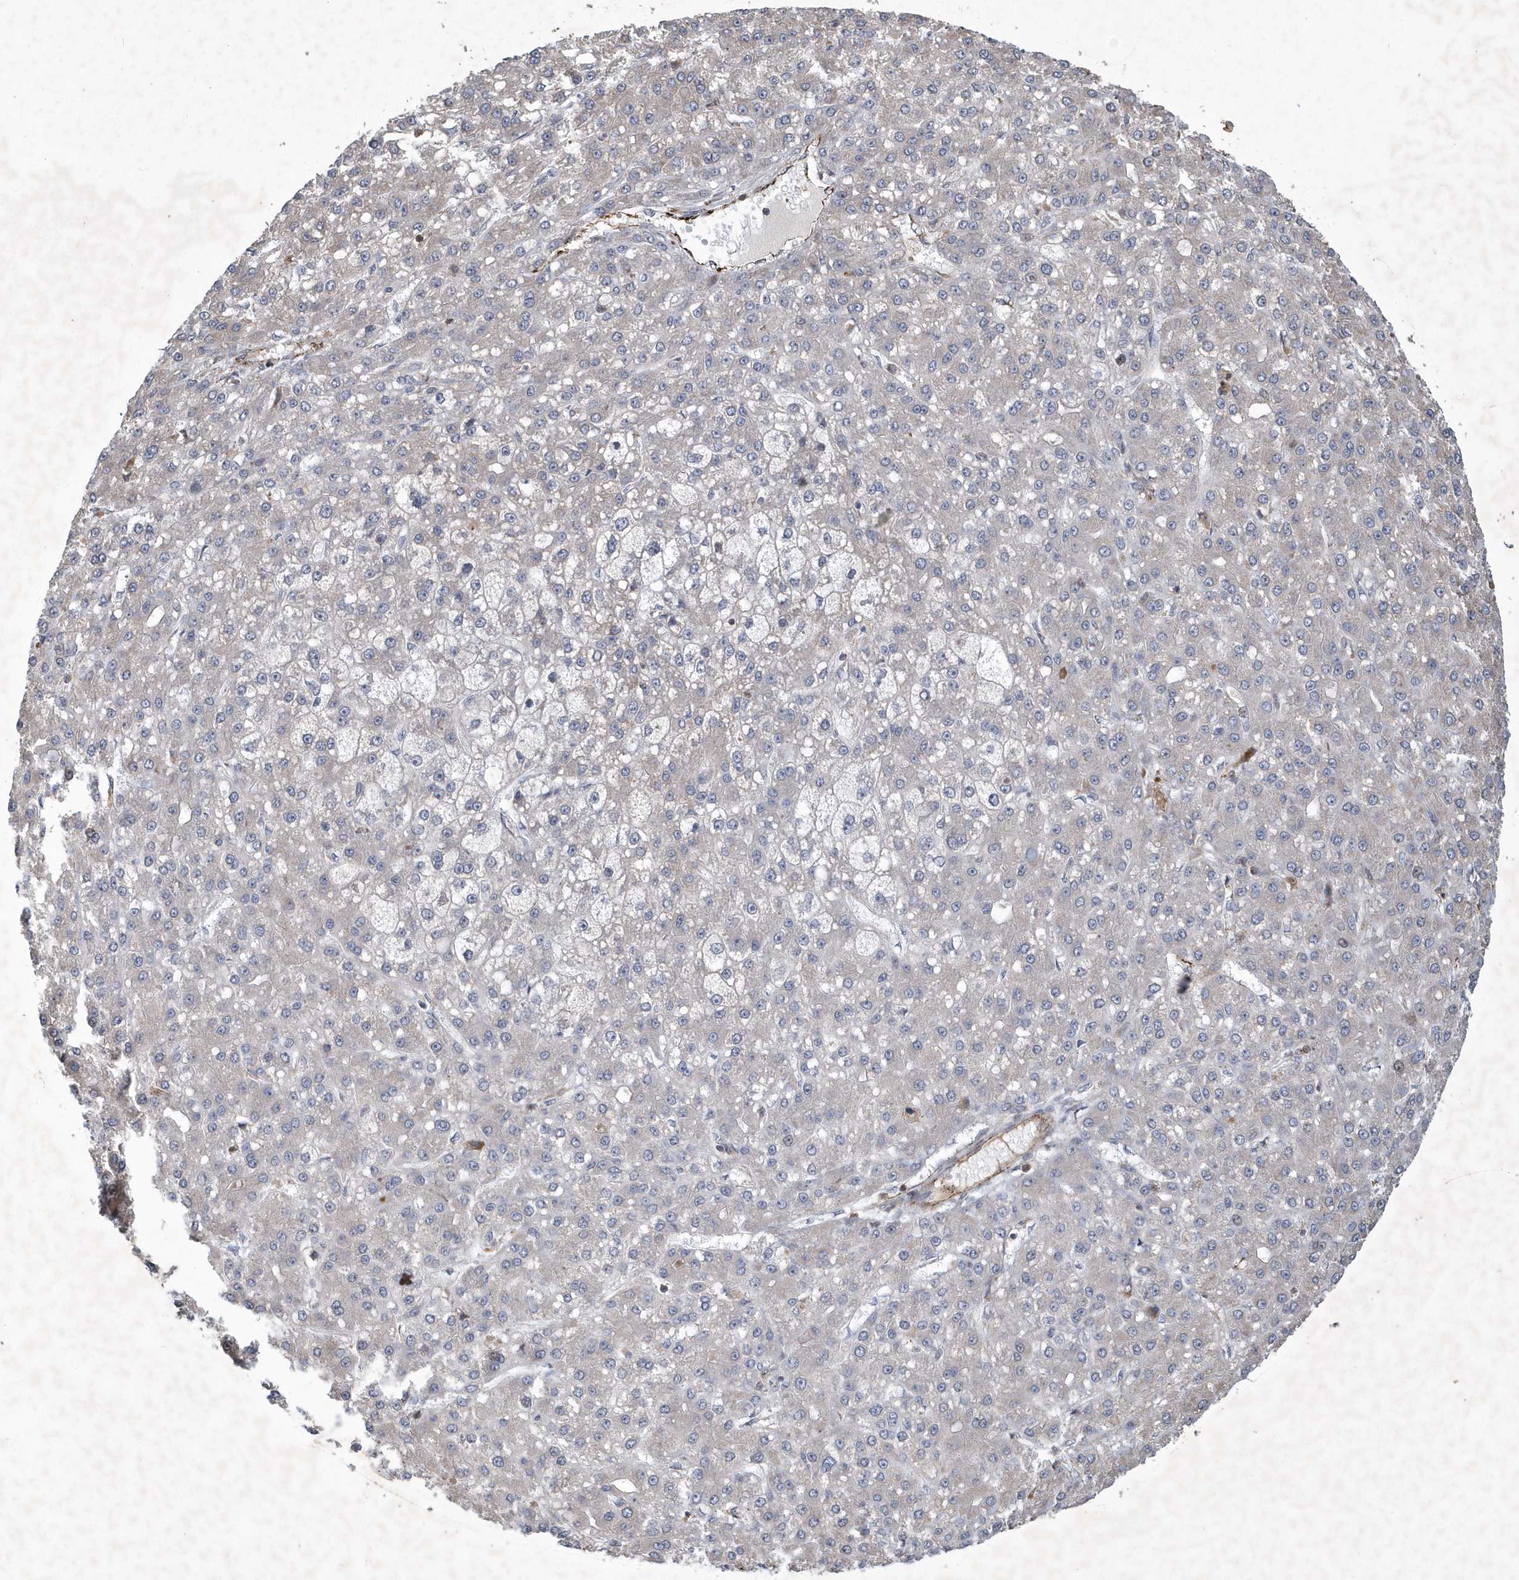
{"staining": {"intensity": "negative", "quantity": "none", "location": "none"}, "tissue": "liver cancer", "cell_type": "Tumor cells", "image_type": "cancer", "snomed": [{"axis": "morphology", "description": "Carcinoma, Hepatocellular, NOS"}, {"axis": "topography", "description": "Liver"}], "caption": "IHC histopathology image of neoplastic tissue: human hepatocellular carcinoma (liver) stained with DAB (3,3'-diaminobenzidine) reveals no significant protein staining in tumor cells.", "gene": "N4BP2", "patient": {"sex": "male", "age": 67}}